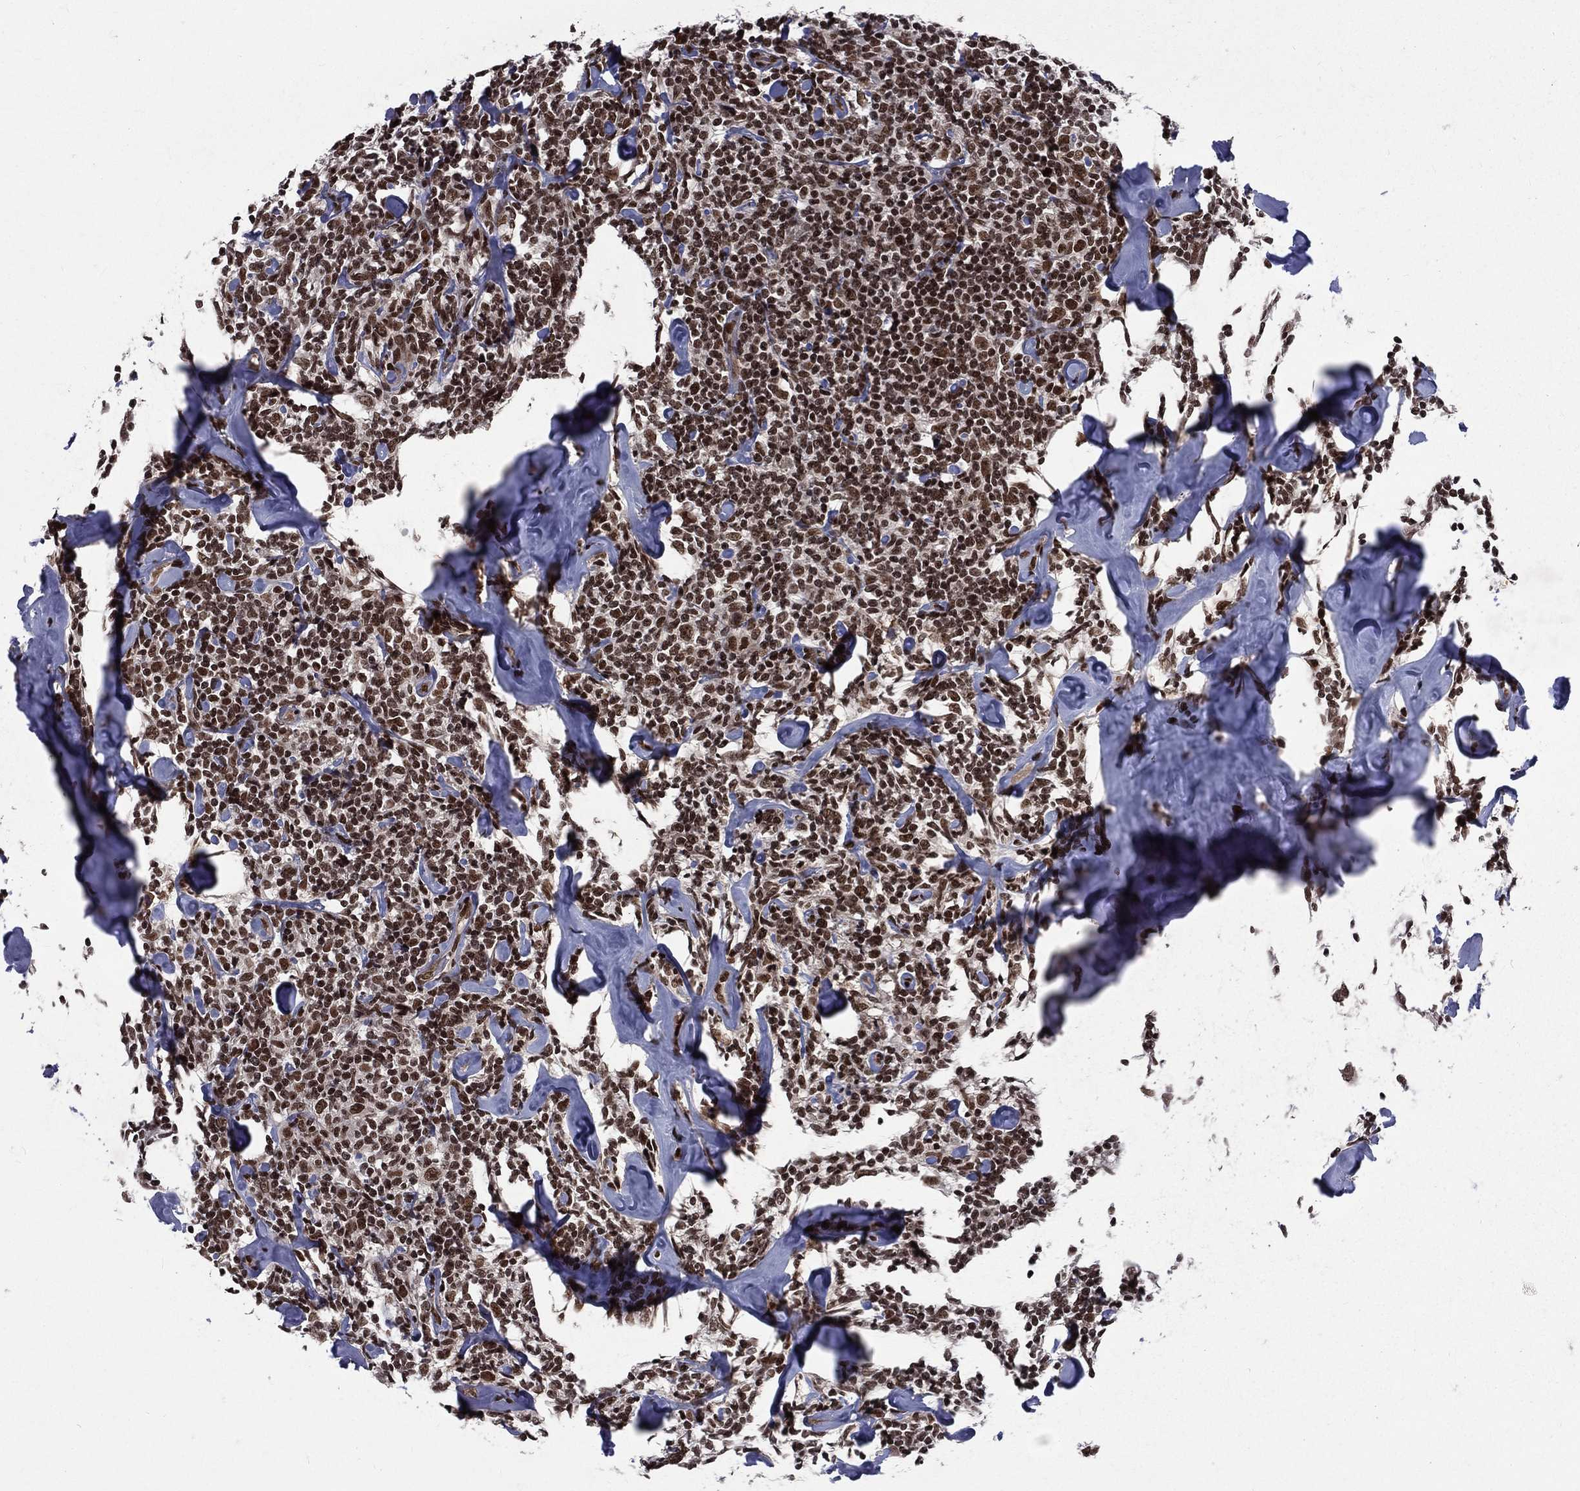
{"staining": {"intensity": "strong", "quantity": ">75%", "location": "nuclear"}, "tissue": "lymphoma", "cell_type": "Tumor cells", "image_type": "cancer", "snomed": [{"axis": "morphology", "description": "Malignant lymphoma, non-Hodgkin's type, Low grade"}, {"axis": "topography", "description": "Lymph node"}], "caption": "Approximately >75% of tumor cells in lymphoma reveal strong nuclear protein positivity as visualized by brown immunohistochemical staining.", "gene": "SMC3", "patient": {"sex": "female", "age": 56}}